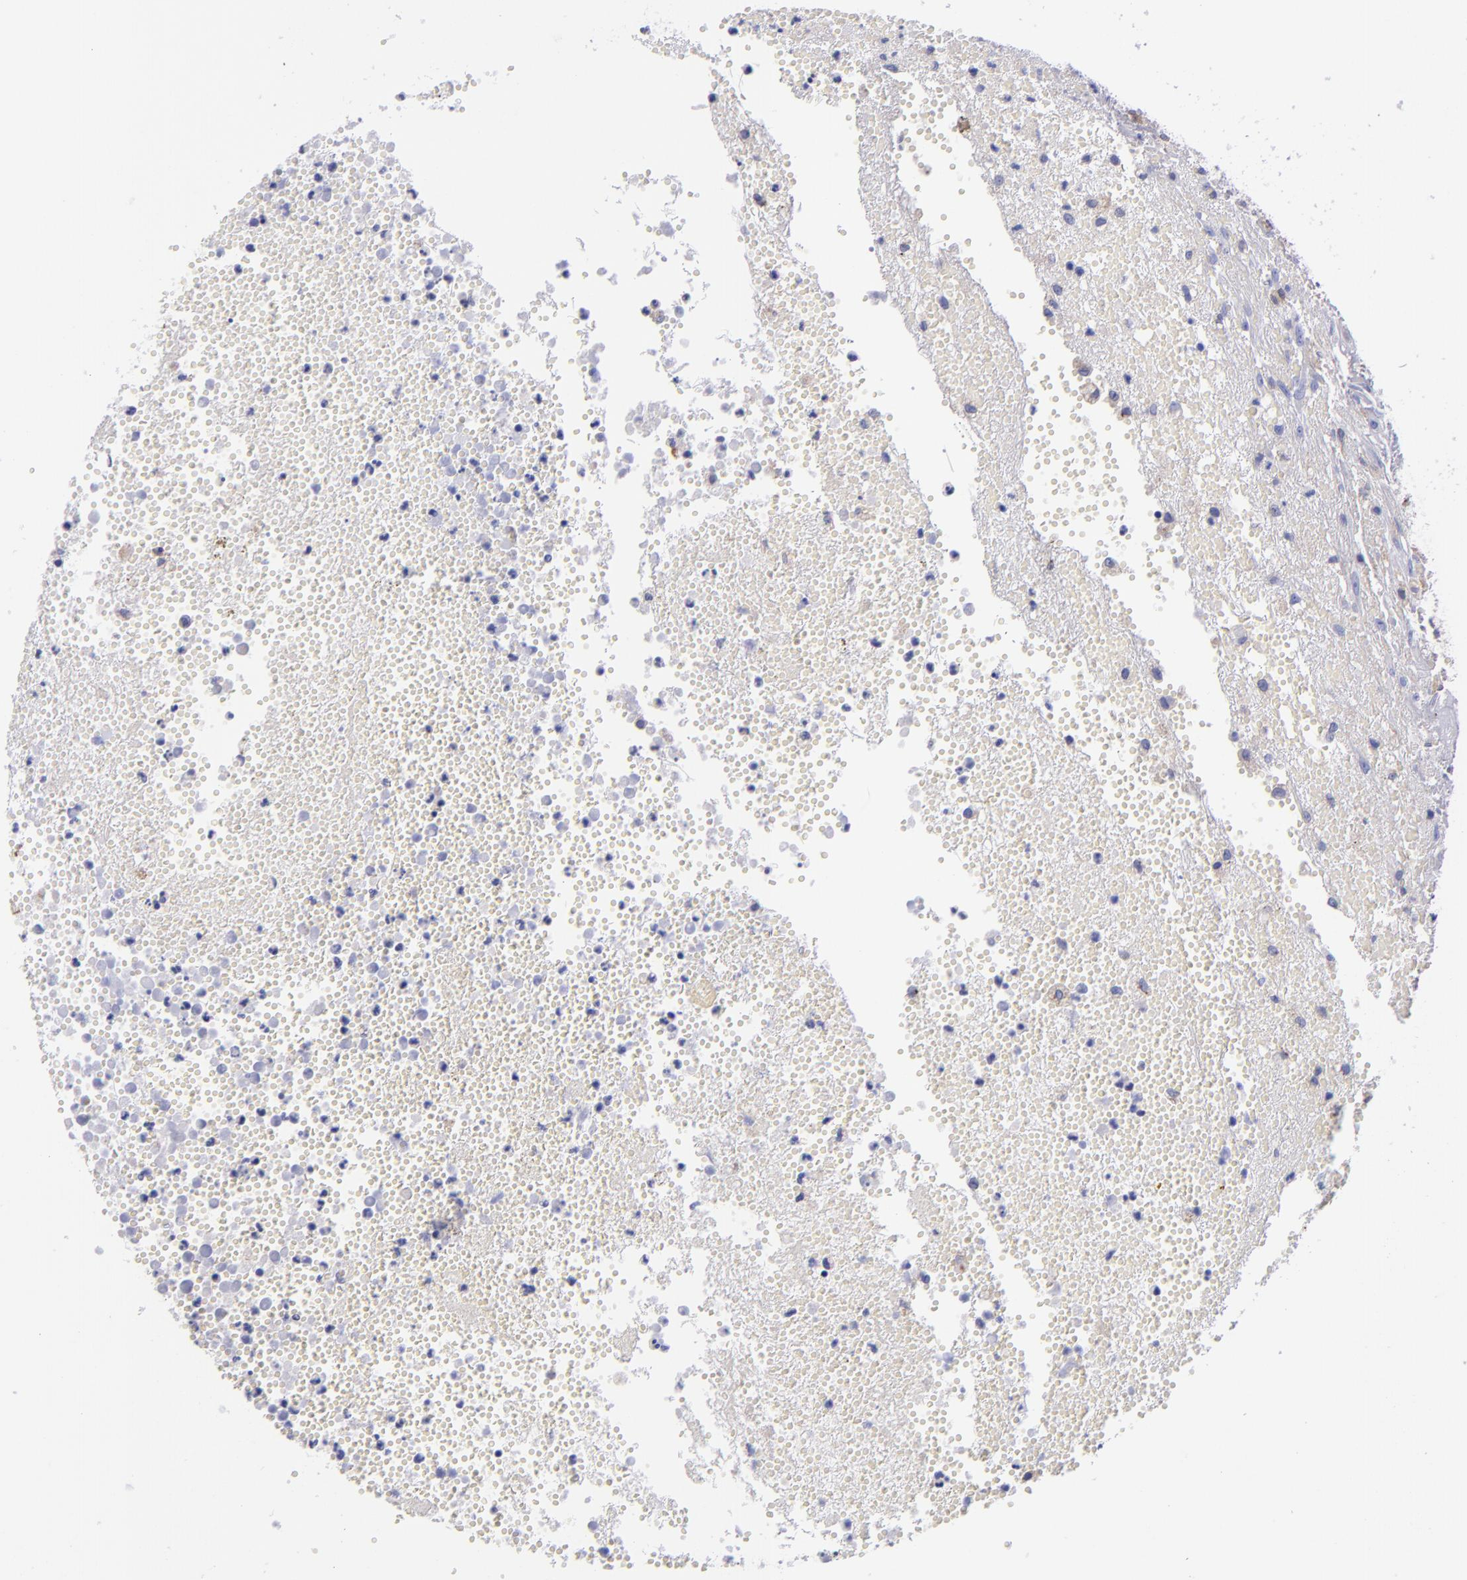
{"staining": {"intensity": "negative", "quantity": "none", "location": "none"}, "tissue": "glioma", "cell_type": "Tumor cells", "image_type": "cancer", "snomed": [{"axis": "morphology", "description": "Glioma, malignant, High grade"}, {"axis": "topography", "description": "Brain"}], "caption": "The micrograph reveals no staining of tumor cells in malignant glioma (high-grade).", "gene": "IVL", "patient": {"sex": "male", "age": 66}}